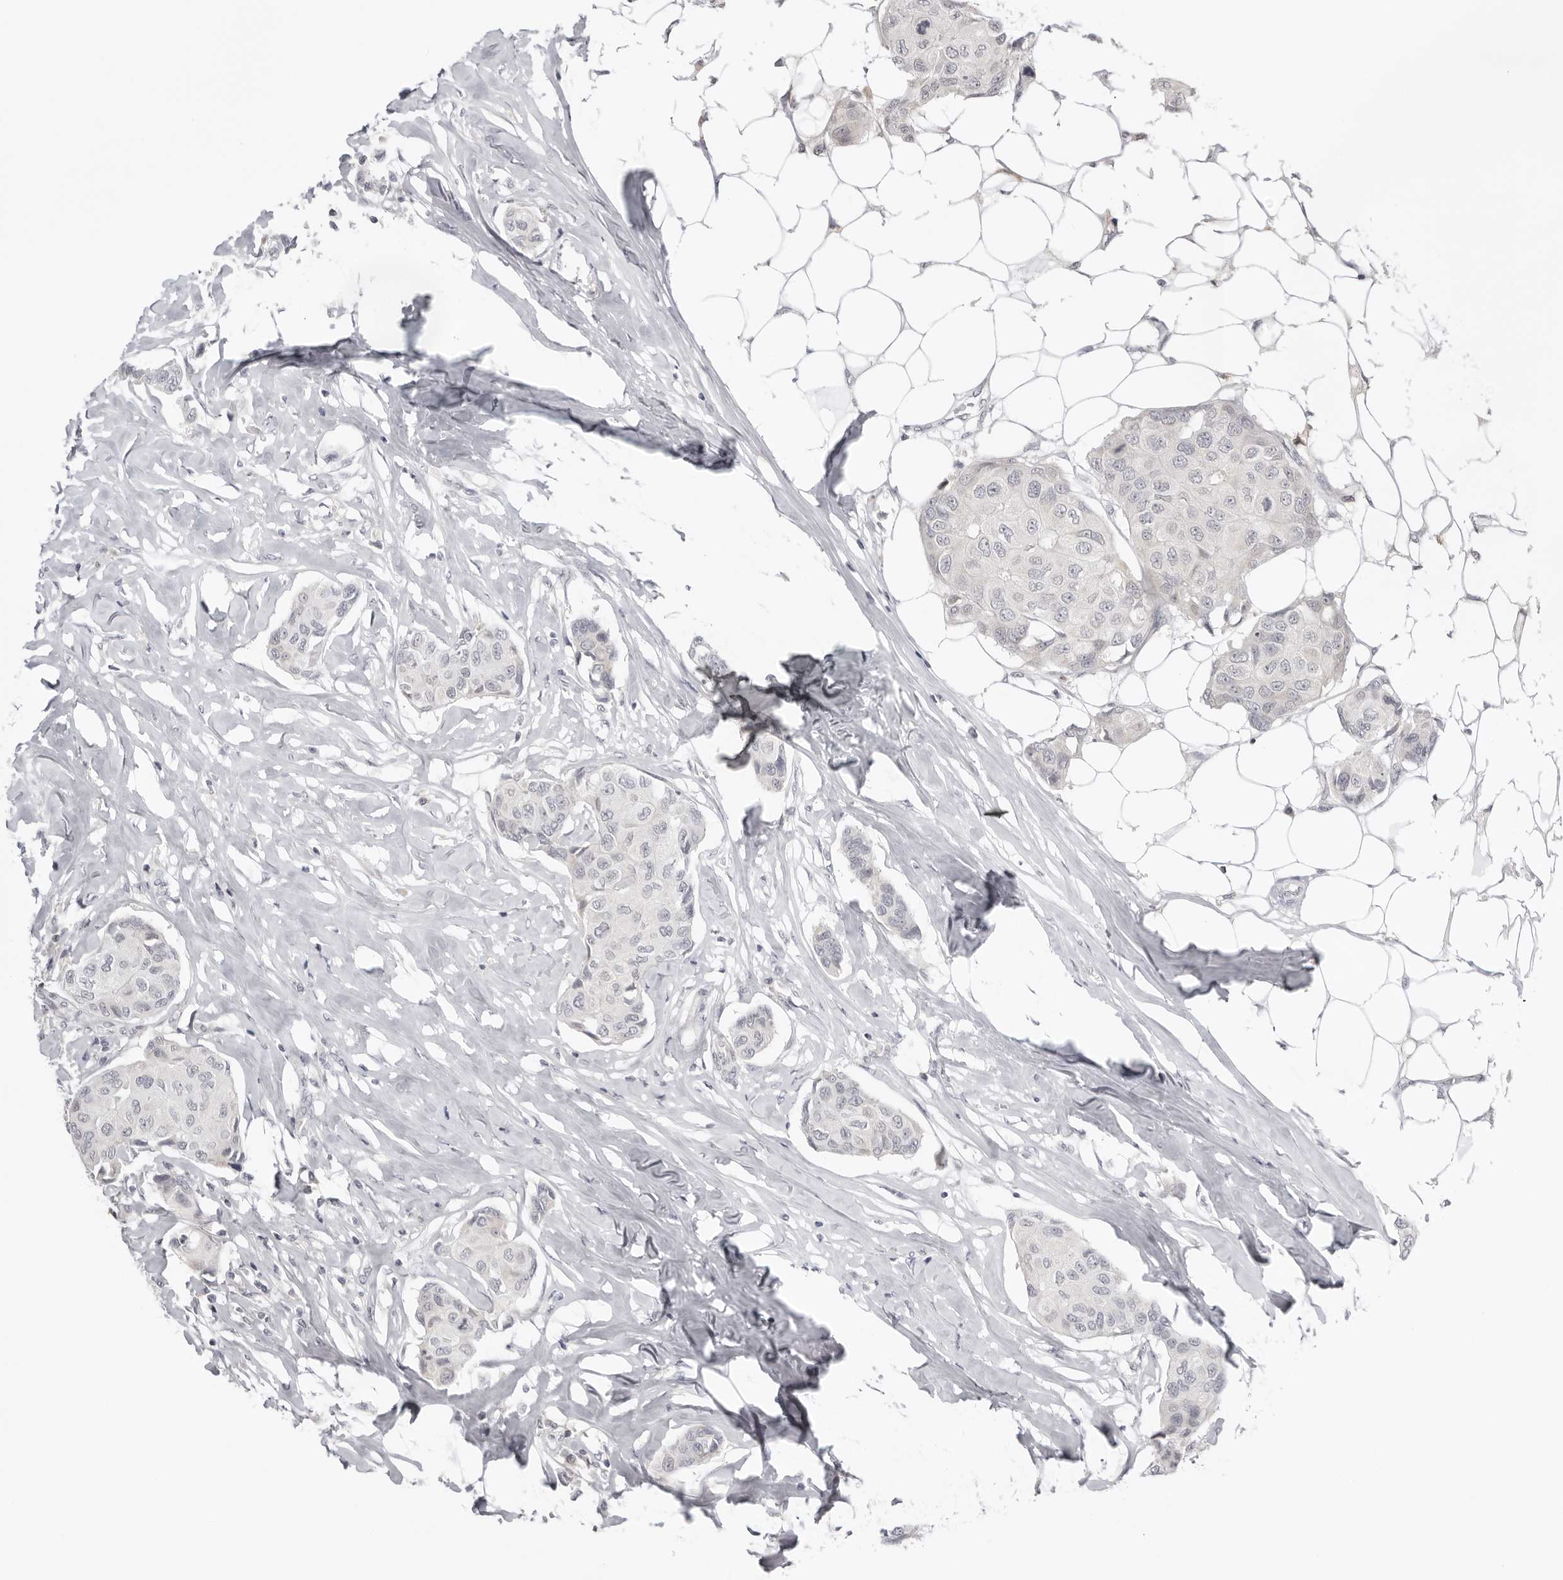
{"staining": {"intensity": "negative", "quantity": "none", "location": "none"}, "tissue": "breast cancer", "cell_type": "Tumor cells", "image_type": "cancer", "snomed": [{"axis": "morphology", "description": "Duct carcinoma"}, {"axis": "topography", "description": "Breast"}], "caption": "The image reveals no significant staining in tumor cells of intraductal carcinoma (breast).", "gene": "ACP6", "patient": {"sex": "female", "age": 80}}